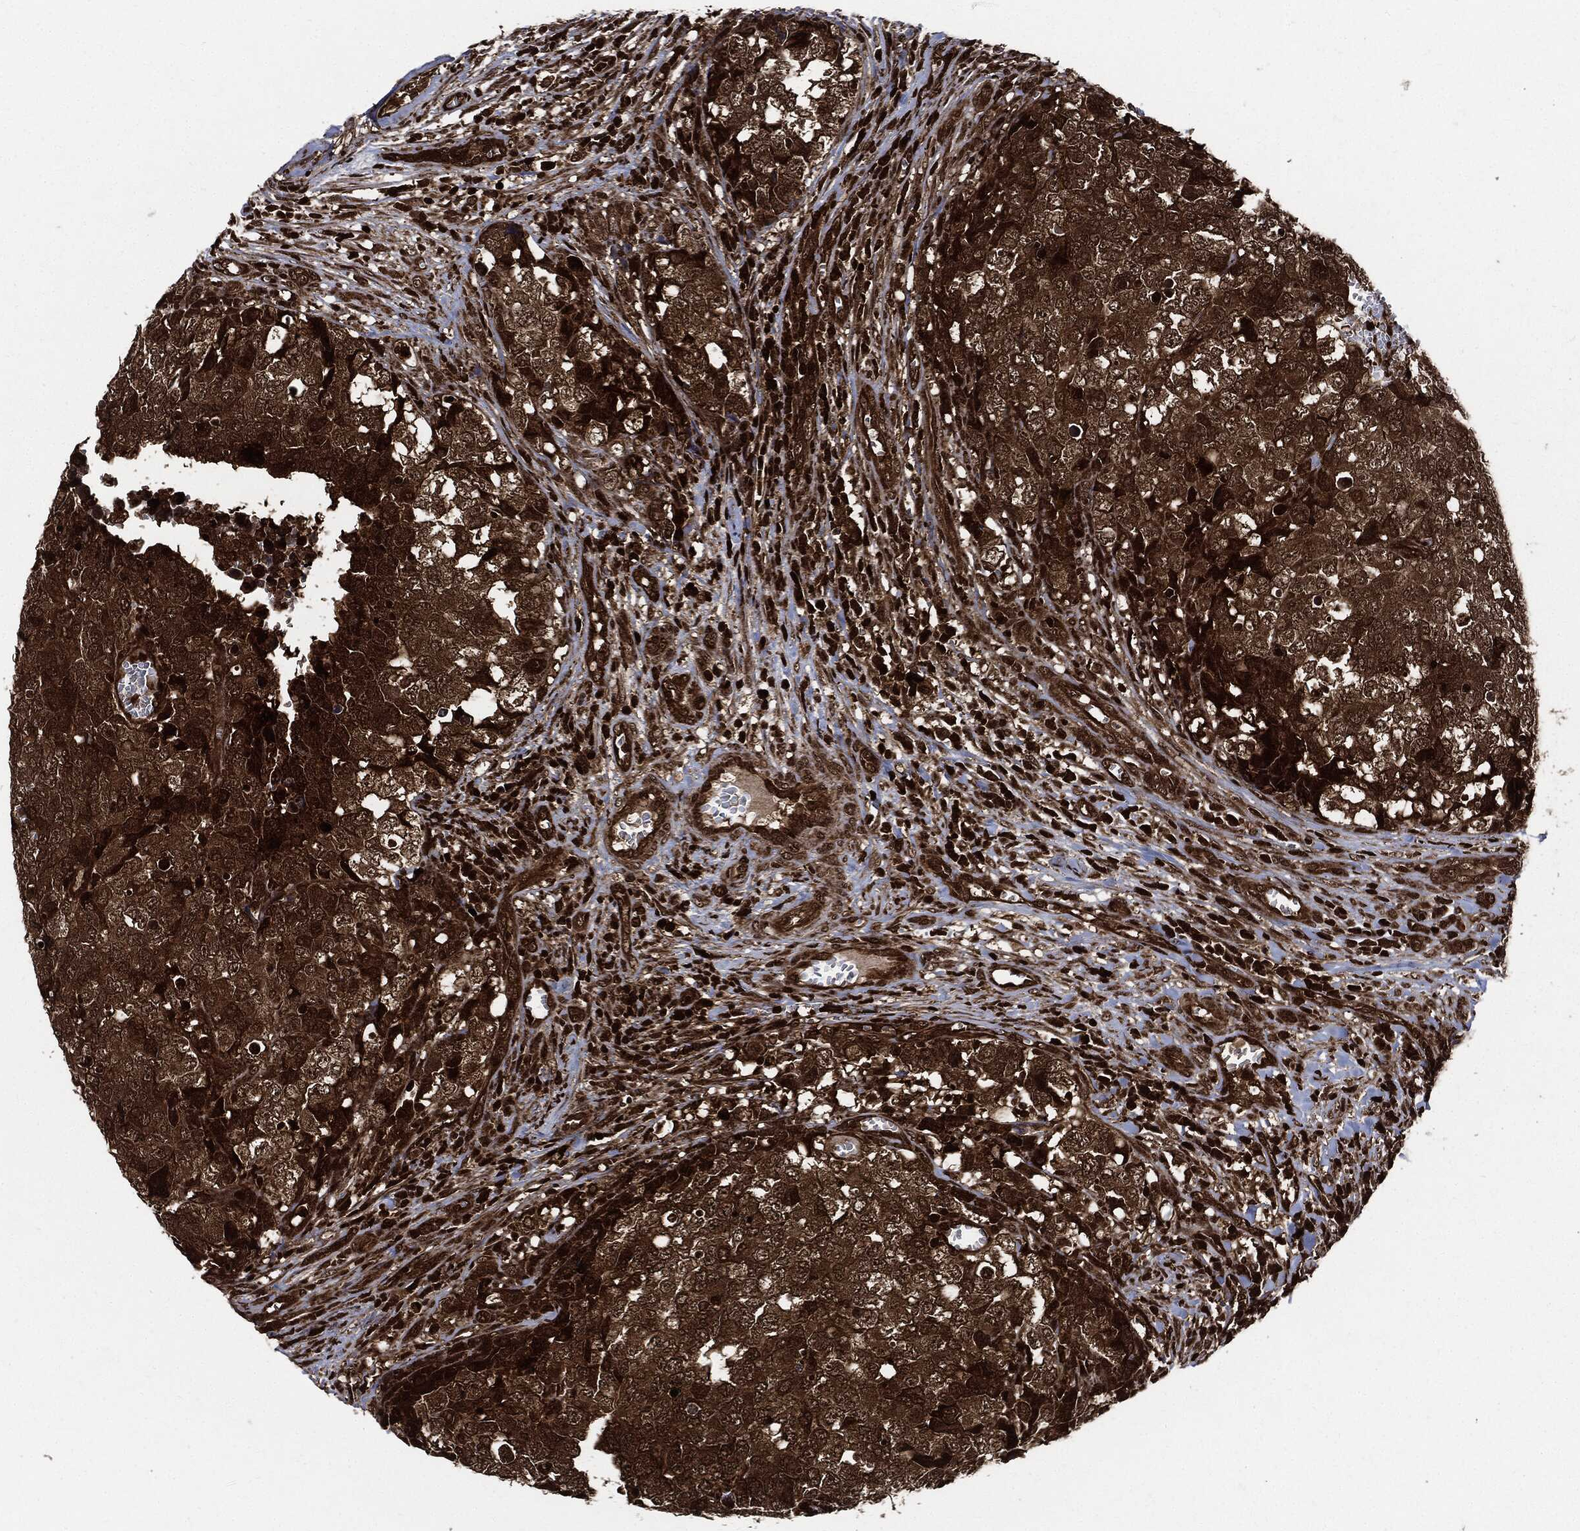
{"staining": {"intensity": "moderate", "quantity": ">75%", "location": "cytoplasmic/membranous"}, "tissue": "testis cancer", "cell_type": "Tumor cells", "image_type": "cancer", "snomed": [{"axis": "morphology", "description": "Carcinoma, Embryonal, NOS"}, {"axis": "topography", "description": "Testis"}], "caption": "This photomicrograph shows IHC staining of testis cancer, with medium moderate cytoplasmic/membranous staining in about >75% of tumor cells.", "gene": "YWHAB", "patient": {"sex": "male", "age": 23}}